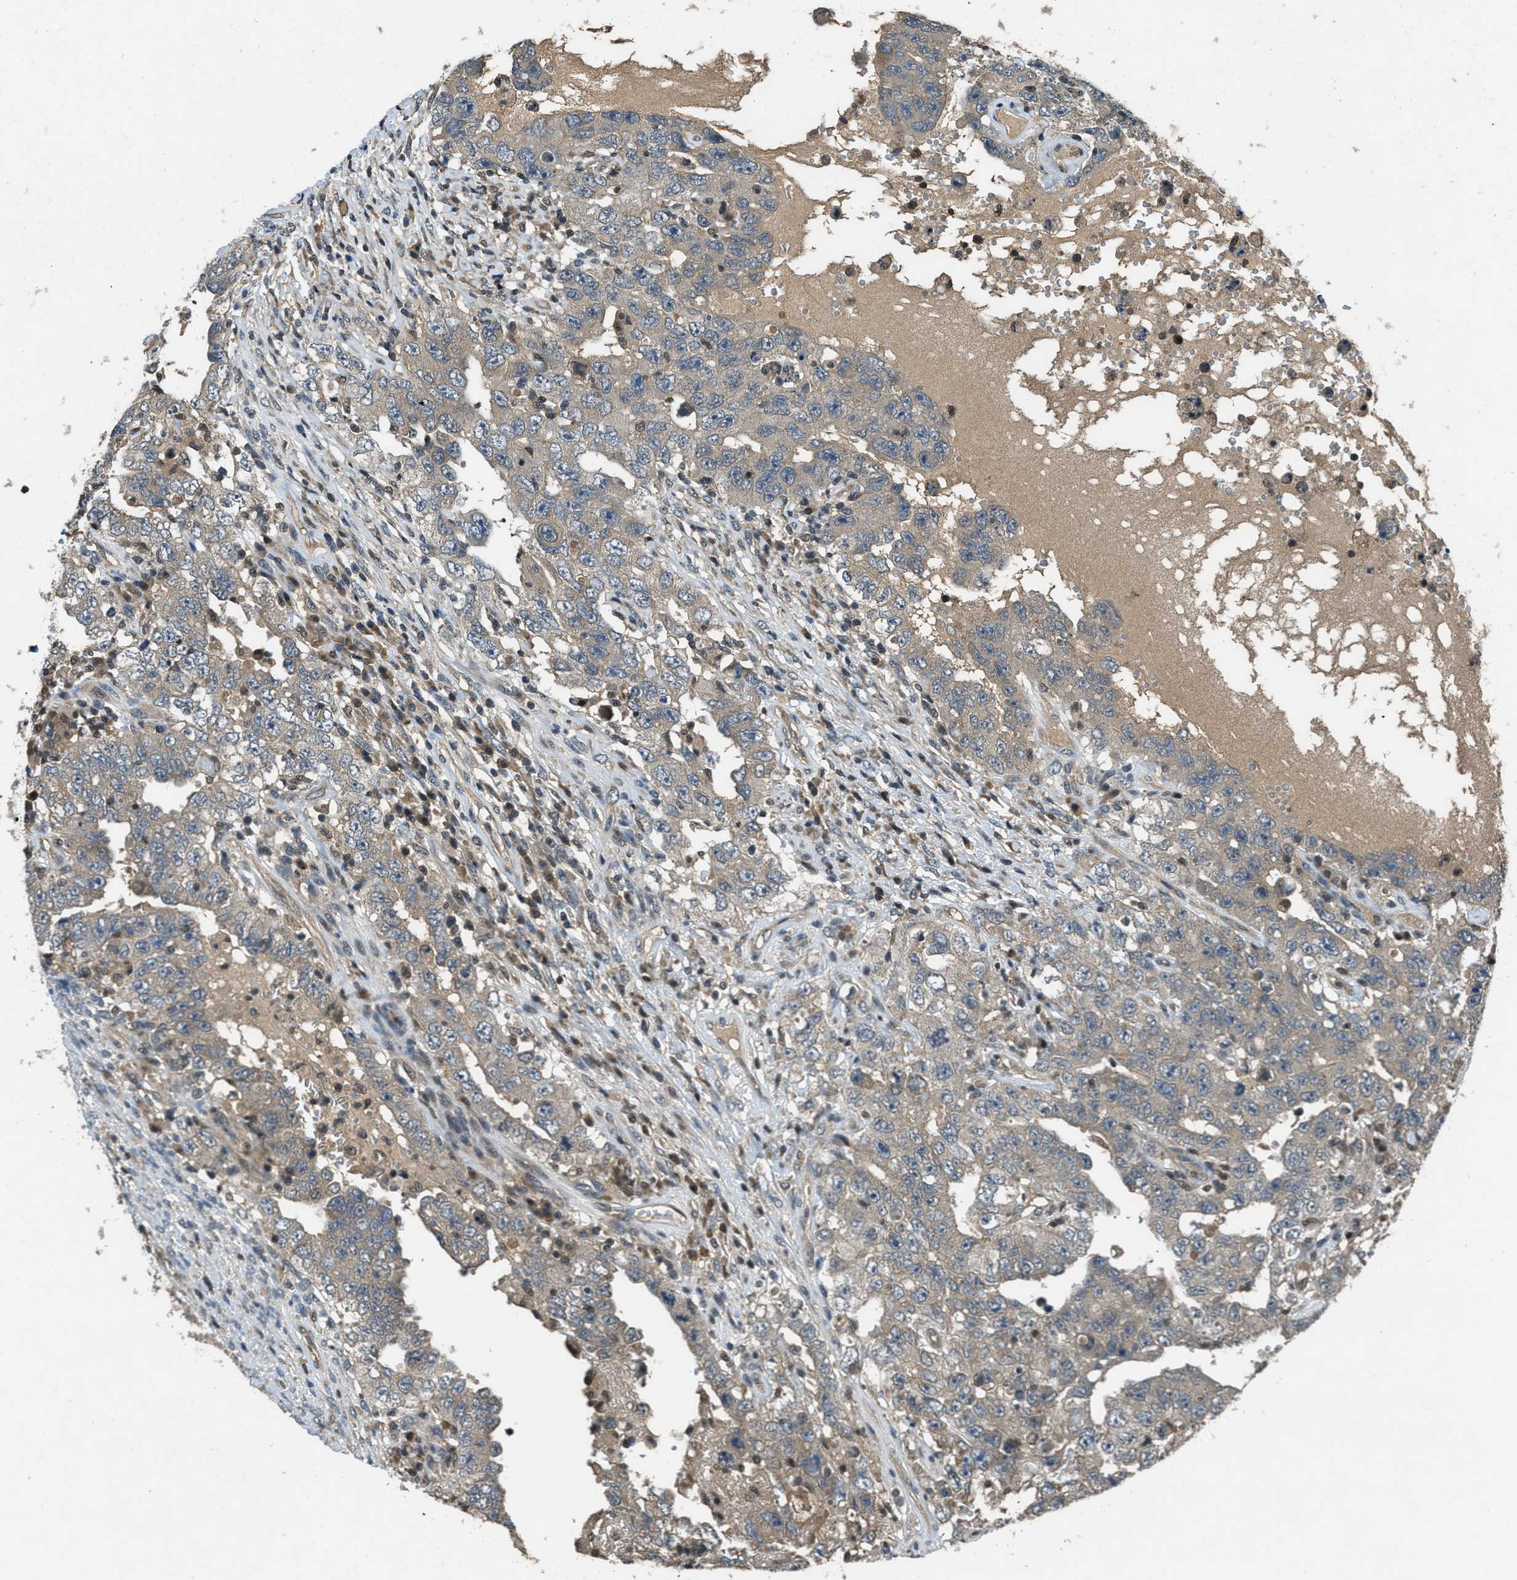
{"staining": {"intensity": "weak", "quantity": ">75%", "location": "cytoplasmic/membranous"}, "tissue": "testis cancer", "cell_type": "Tumor cells", "image_type": "cancer", "snomed": [{"axis": "morphology", "description": "Carcinoma, Embryonal, NOS"}, {"axis": "topography", "description": "Testis"}], "caption": "This photomicrograph displays embryonal carcinoma (testis) stained with immunohistochemistry to label a protein in brown. The cytoplasmic/membranous of tumor cells show weak positivity for the protein. Nuclei are counter-stained blue.", "gene": "DUSP6", "patient": {"sex": "male", "age": 26}}